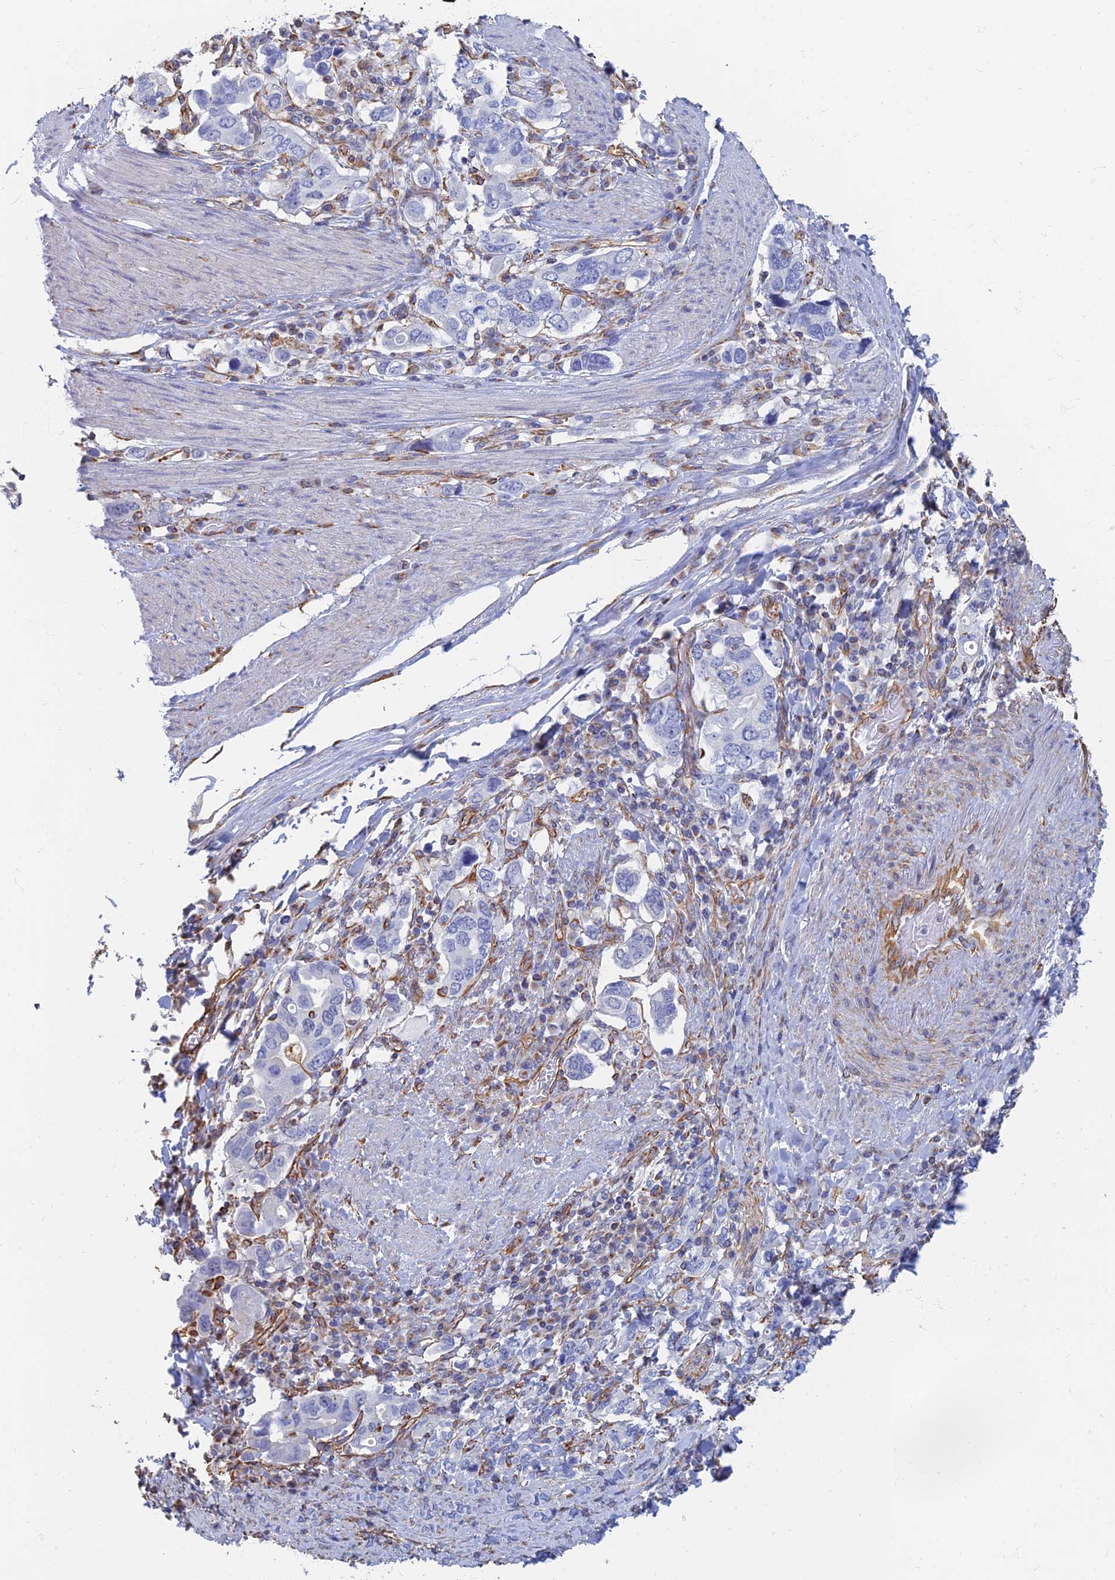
{"staining": {"intensity": "negative", "quantity": "none", "location": "none"}, "tissue": "stomach cancer", "cell_type": "Tumor cells", "image_type": "cancer", "snomed": [{"axis": "morphology", "description": "Adenocarcinoma, NOS"}, {"axis": "topography", "description": "Stomach, upper"}, {"axis": "topography", "description": "Stomach"}], "caption": "A histopathology image of stomach adenocarcinoma stained for a protein shows no brown staining in tumor cells. (Stains: DAB (3,3'-diaminobenzidine) immunohistochemistry with hematoxylin counter stain, Microscopy: brightfield microscopy at high magnification).", "gene": "RMC1", "patient": {"sex": "male", "age": 62}}